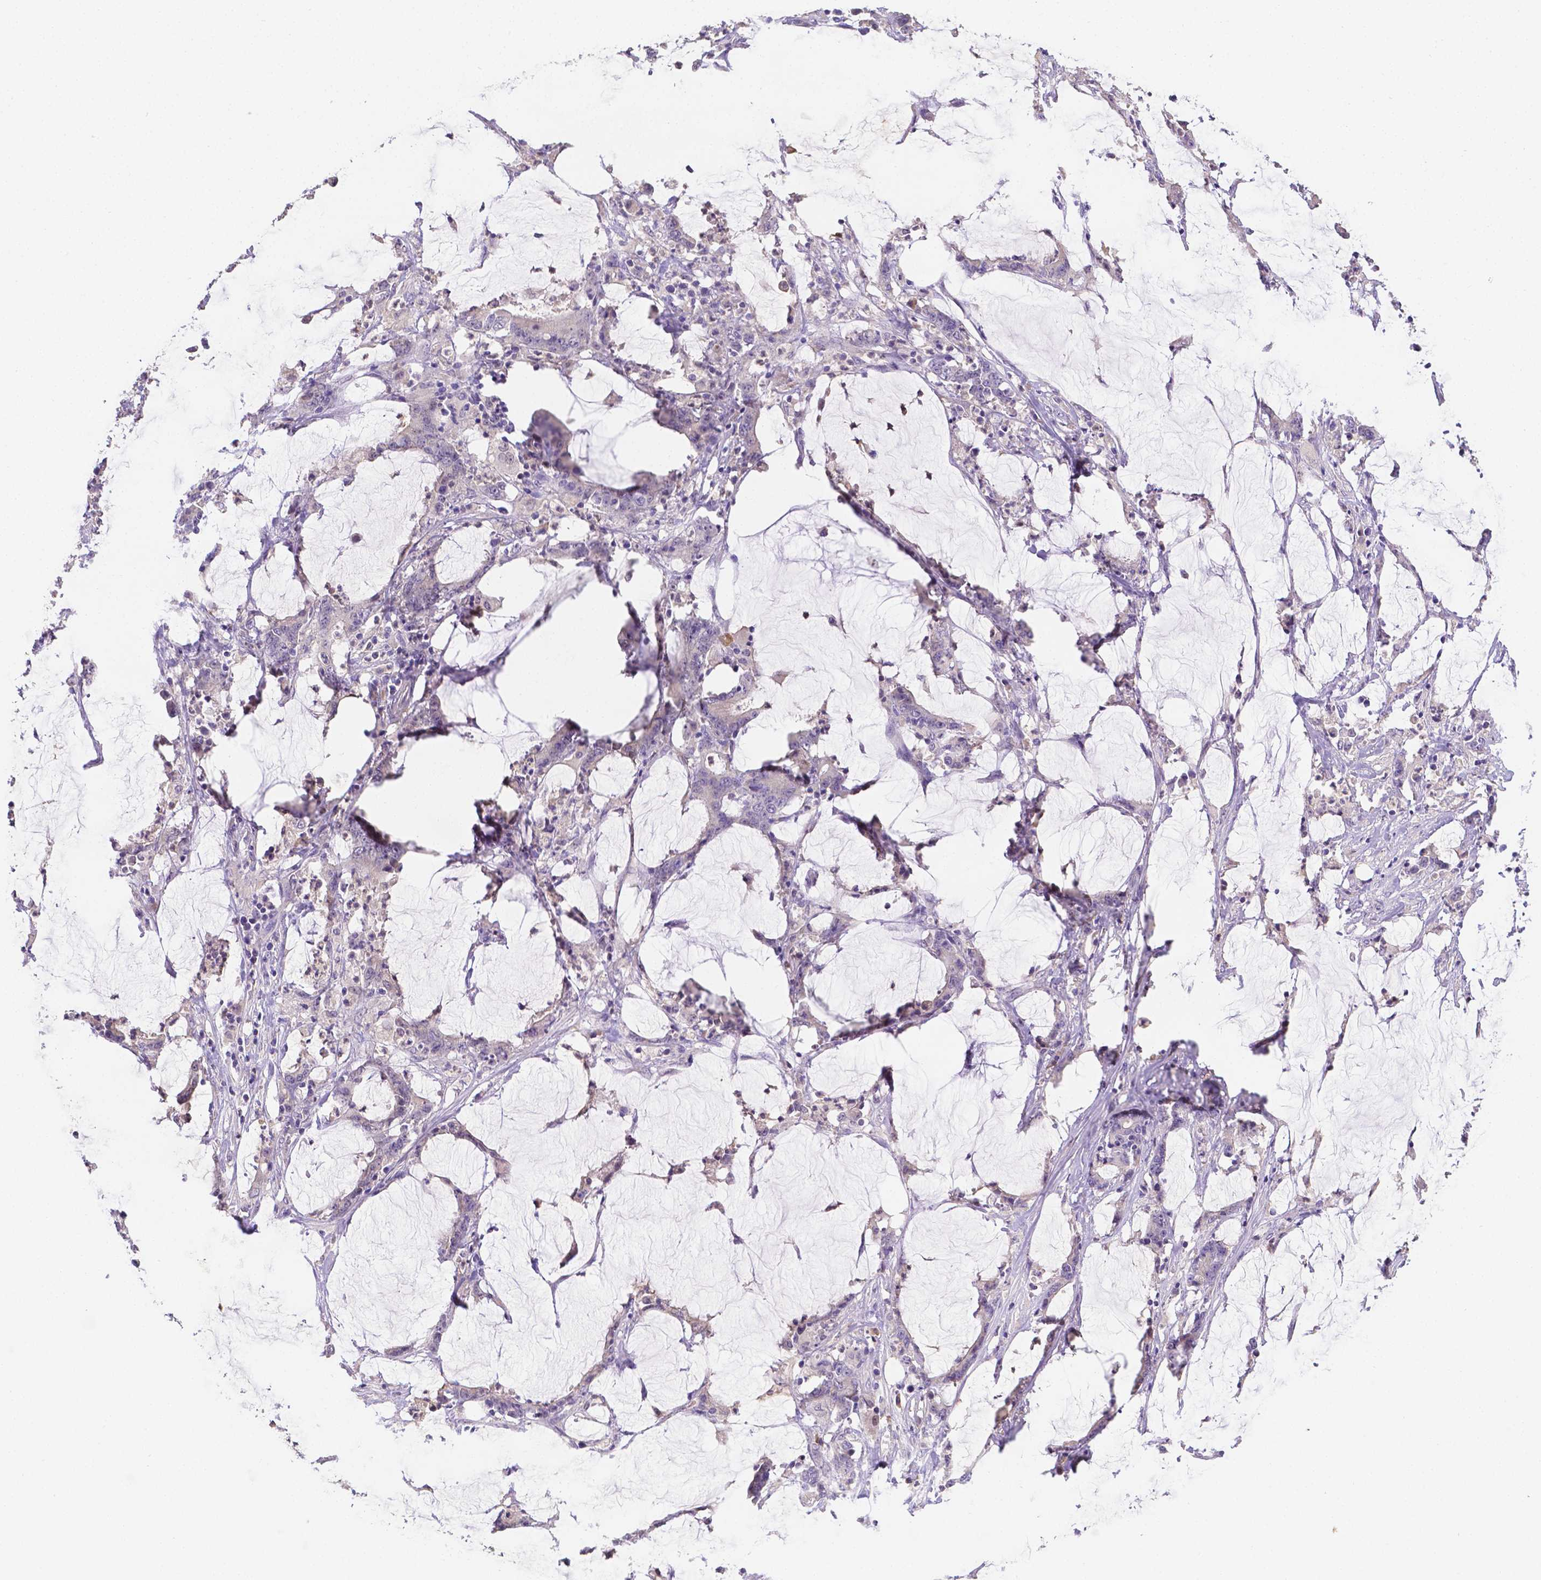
{"staining": {"intensity": "negative", "quantity": "none", "location": "none"}, "tissue": "stomach cancer", "cell_type": "Tumor cells", "image_type": "cancer", "snomed": [{"axis": "morphology", "description": "Adenocarcinoma, NOS"}, {"axis": "topography", "description": "Stomach, upper"}], "caption": "Stomach adenocarcinoma stained for a protein using IHC displays no positivity tumor cells.", "gene": "NXPH2", "patient": {"sex": "male", "age": 68}}